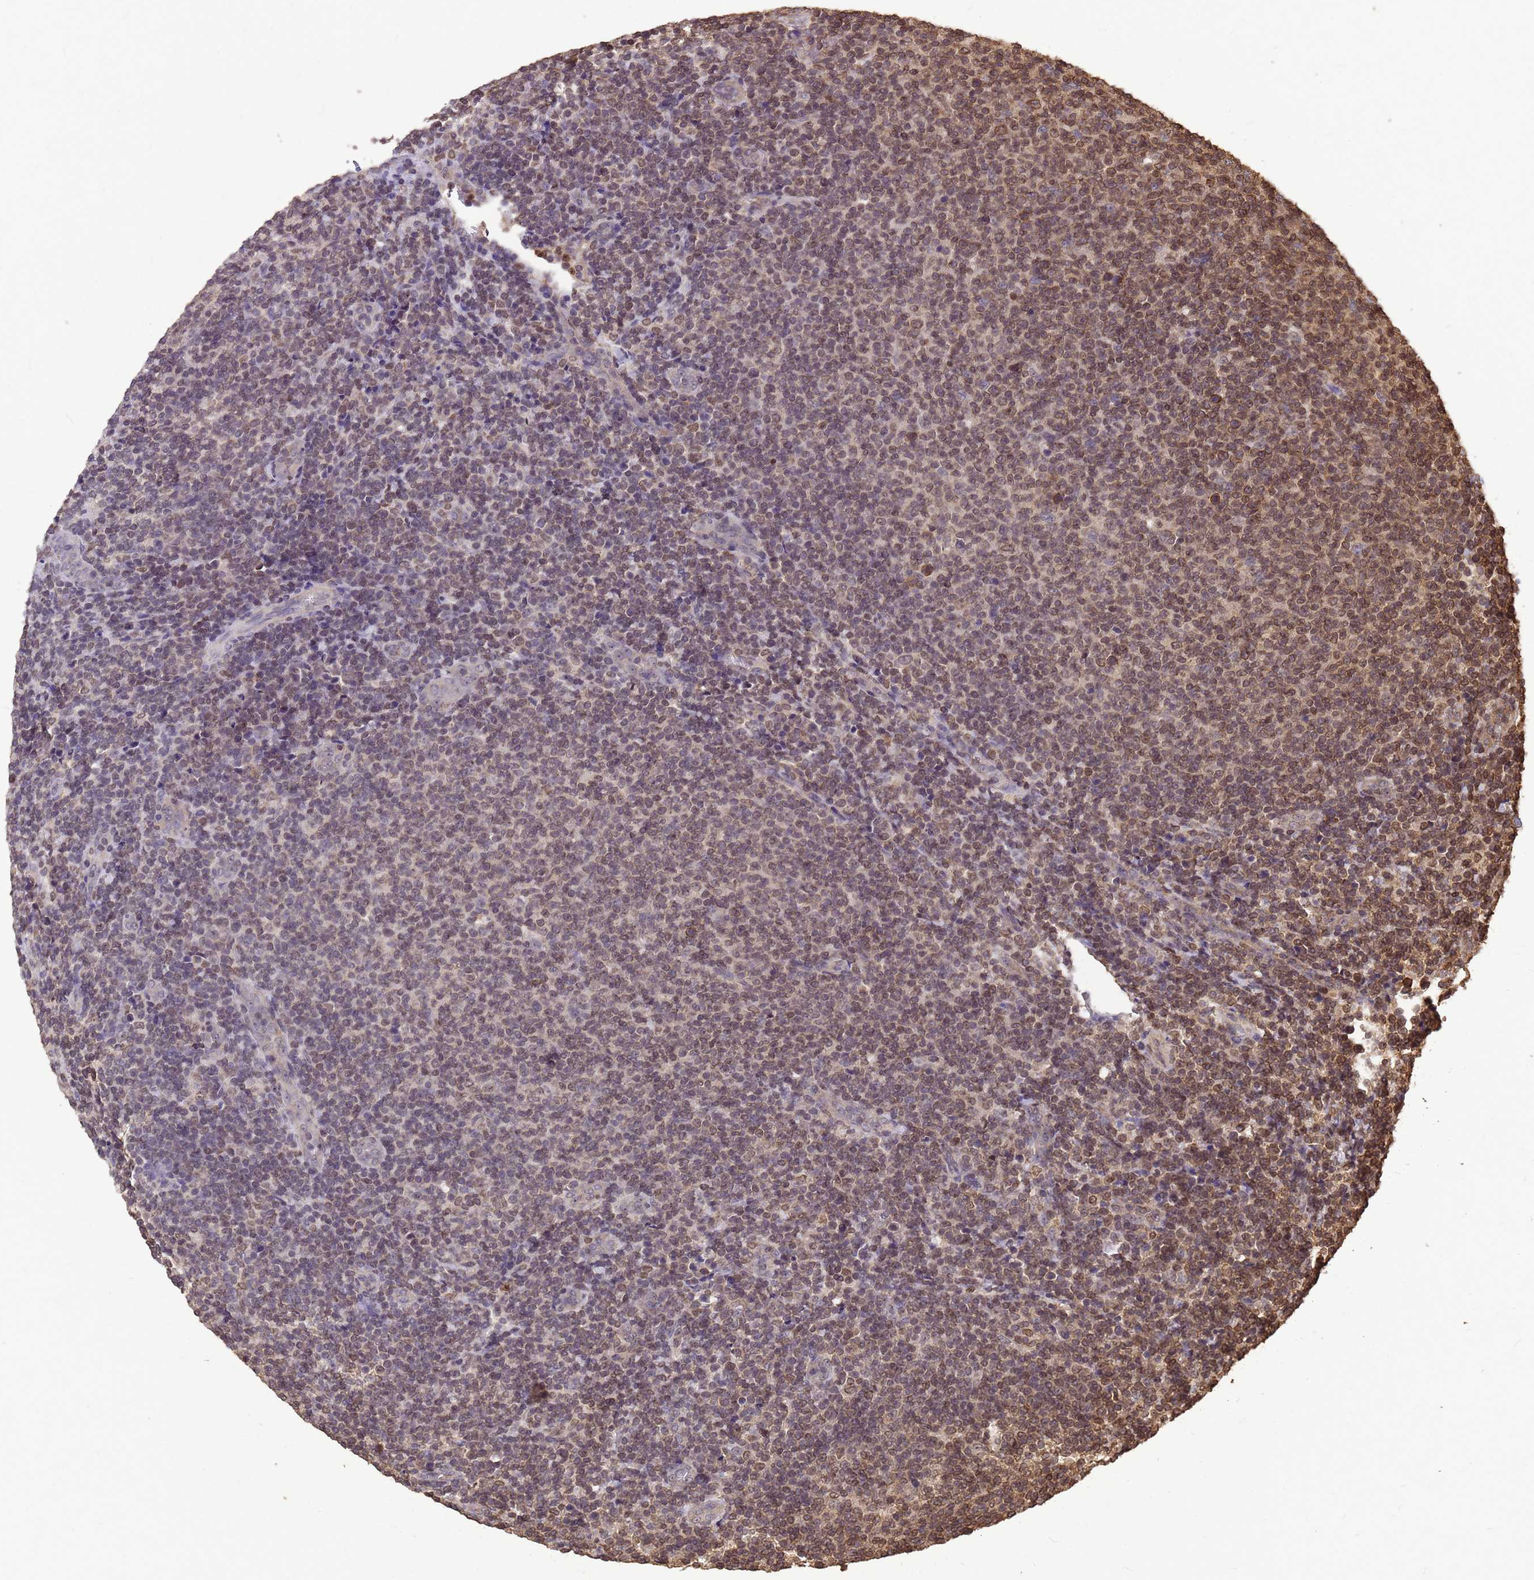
{"staining": {"intensity": "moderate", "quantity": "25%-75%", "location": "cytoplasmic/membranous,nuclear"}, "tissue": "lymphoma", "cell_type": "Tumor cells", "image_type": "cancer", "snomed": [{"axis": "morphology", "description": "Malignant lymphoma, non-Hodgkin's type, Low grade"}, {"axis": "topography", "description": "Lymph node"}], "caption": "The immunohistochemical stain labels moderate cytoplasmic/membranous and nuclear expression in tumor cells of lymphoma tissue. The staining was performed using DAB (3,3'-diaminobenzidine), with brown indicating positive protein expression. Nuclei are stained blue with hematoxylin.", "gene": "C1orf35", "patient": {"sex": "male", "age": 66}}